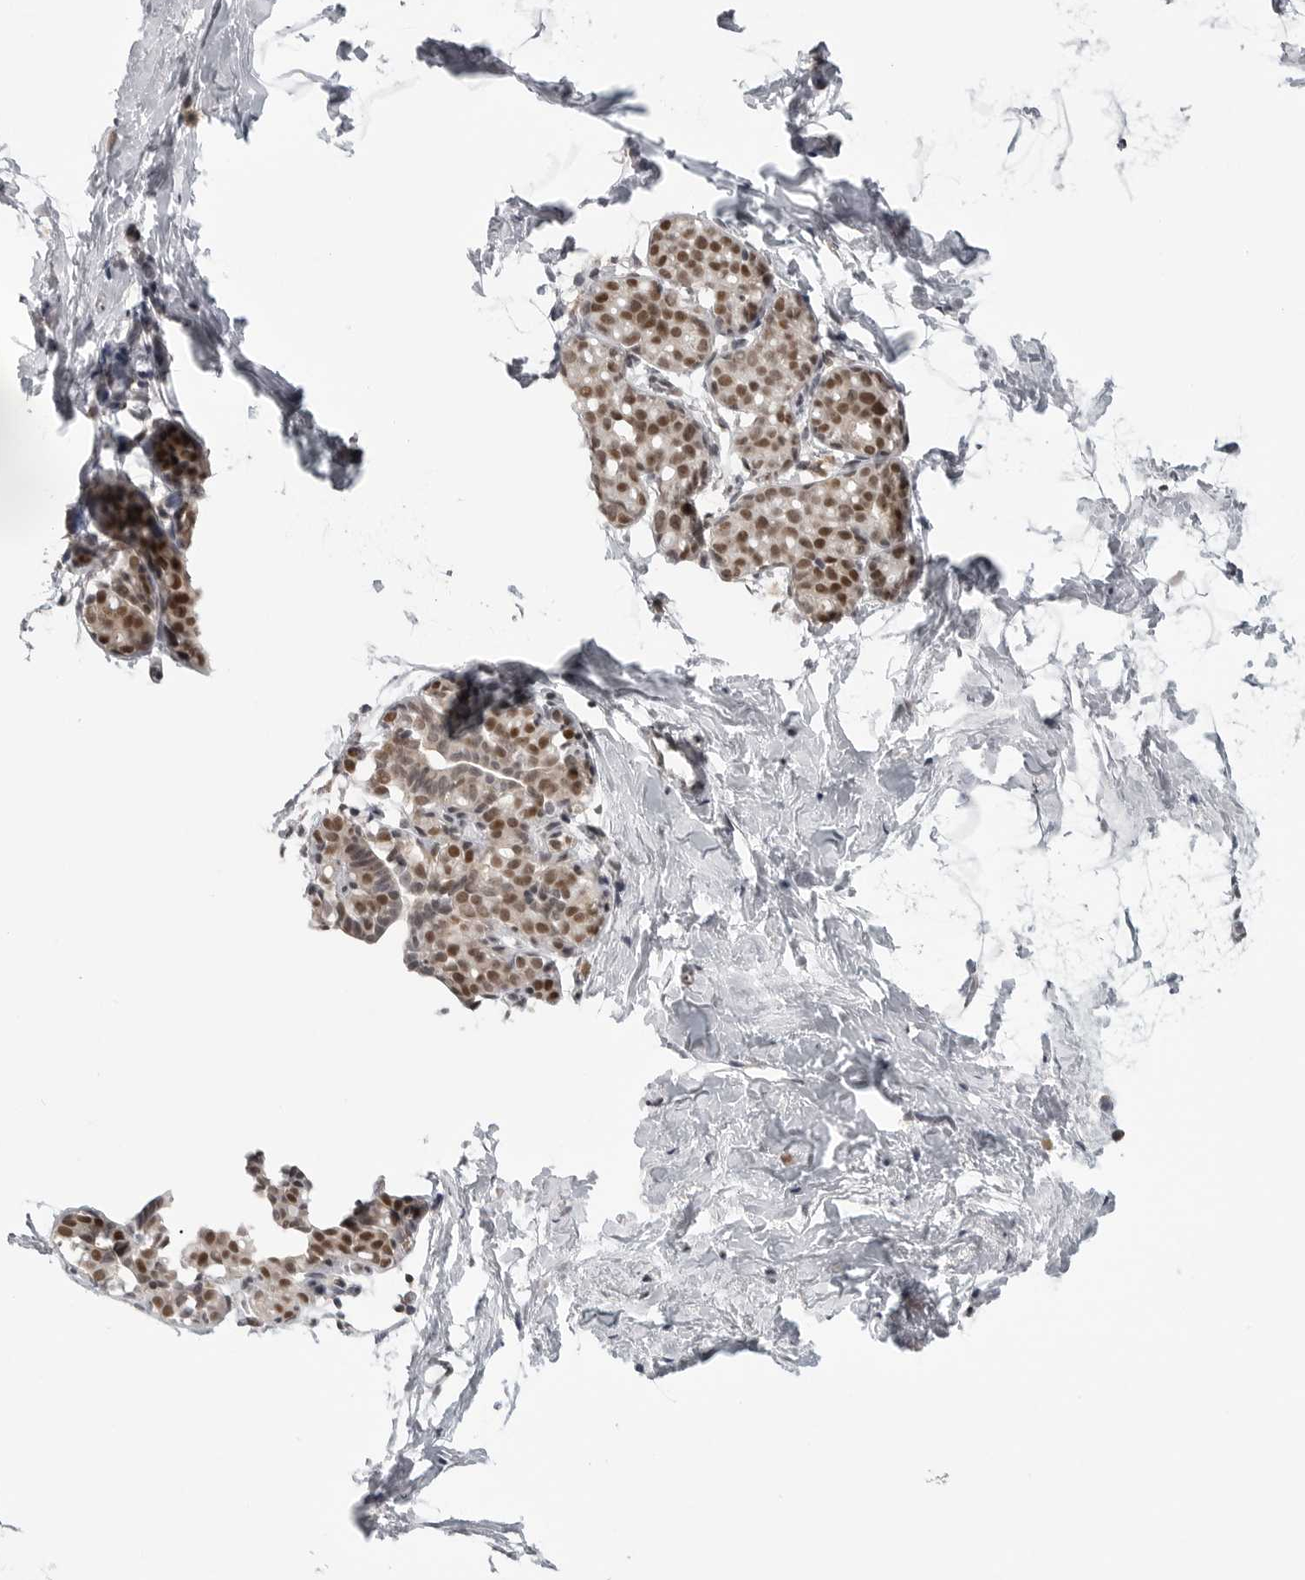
{"staining": {"intensity": "moderate", "quantity": ">75%", "location": "nuclear"}, "tissue": "breast", "cell_type": "Adipocytes", "image_type": "normal", "snomed": [{"axis": "morphology", "description": "Normal tissue, NOS"}, {"axis": "topography", "description": "Breast"}], "caption": "High-power microscopy captured an IHC image of normal breast, revealing moderate nuclear expression in about >75% of adipocytes.", "gene": "PRDM10", "patient": {"sex": "female", "age": 62}}